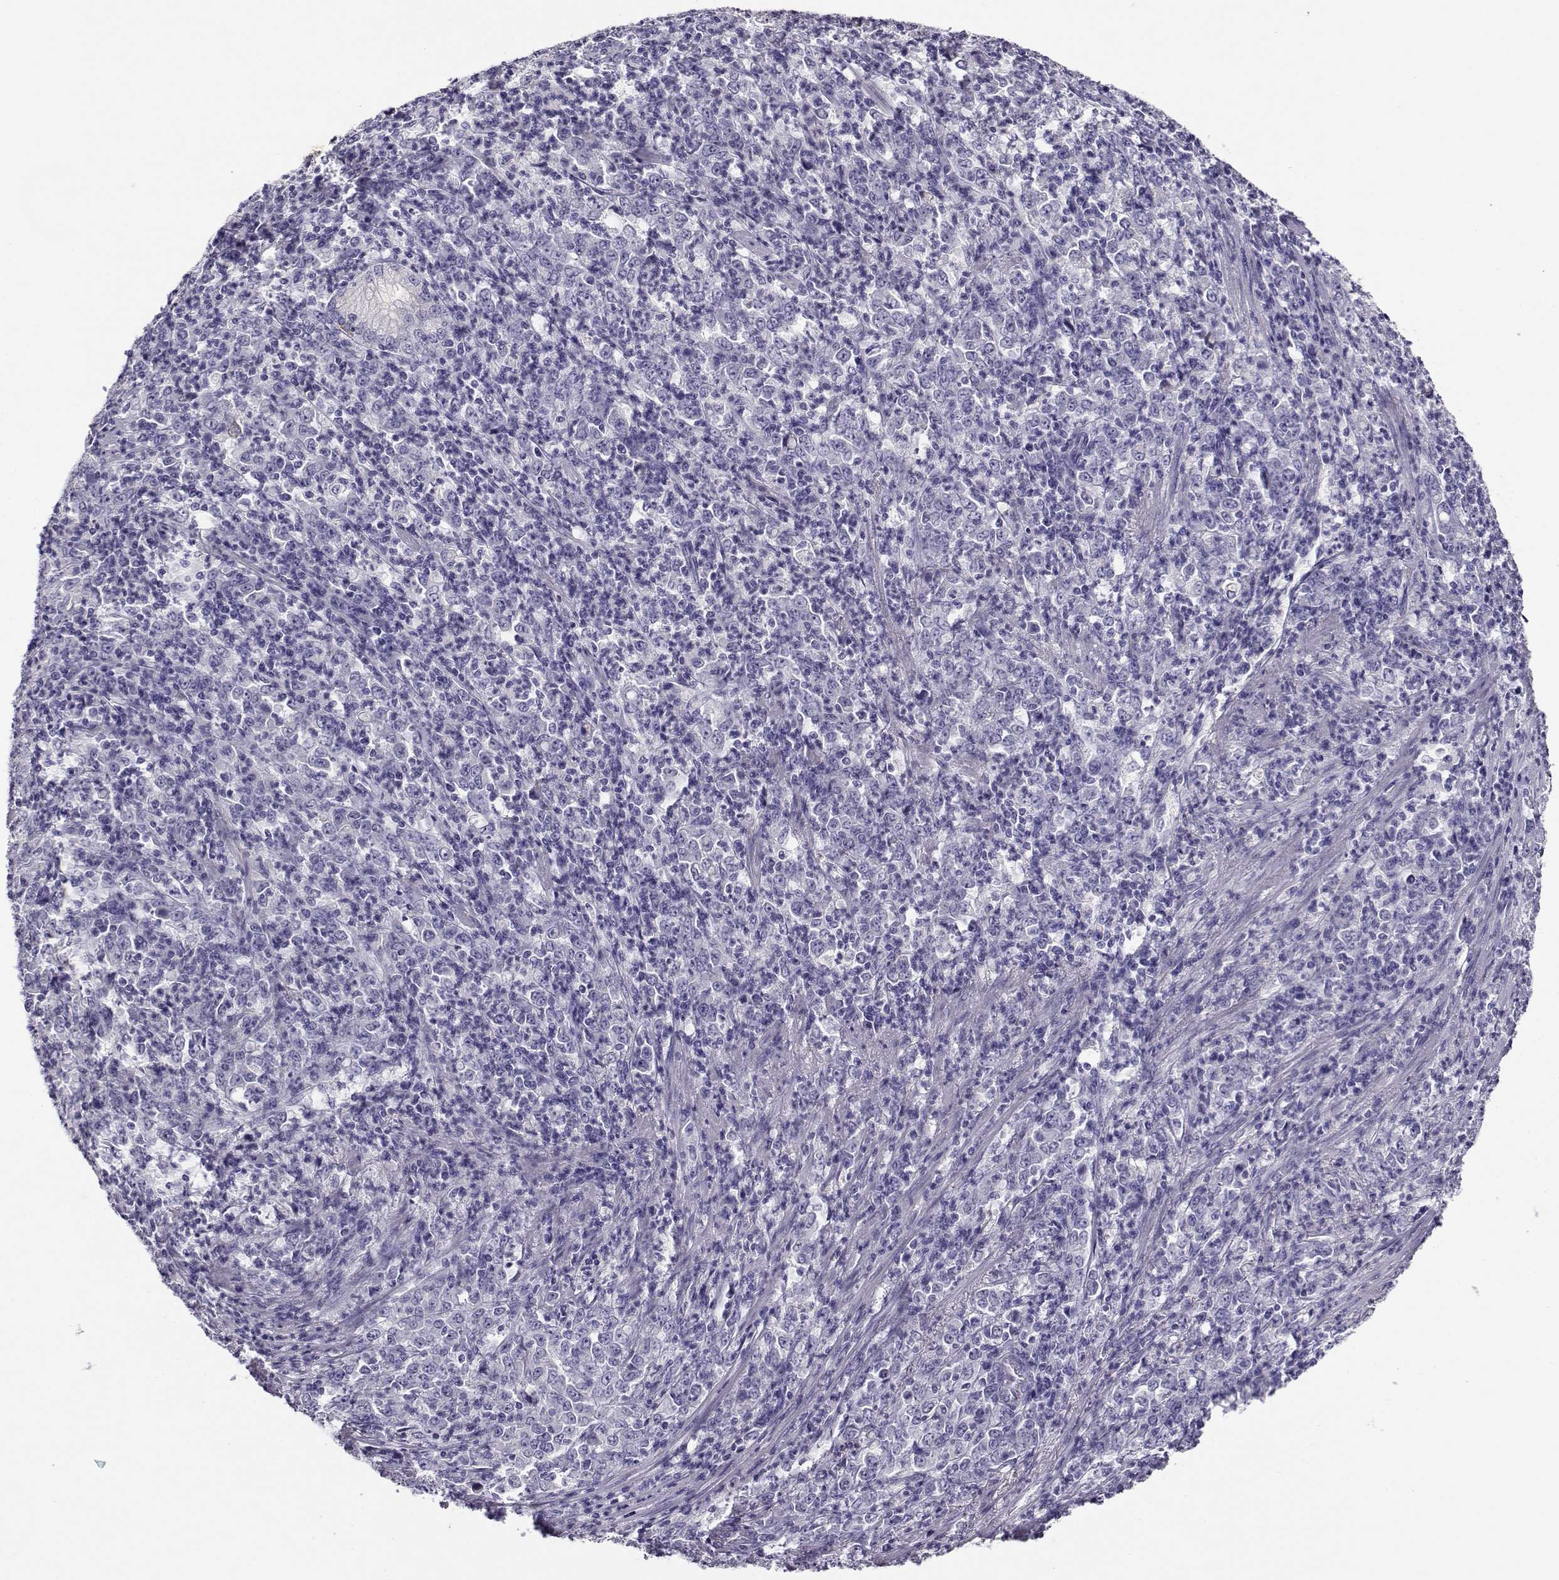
{"staining": {"intensity": "negative", "quantity": "none", "location": "none"}, "tissue": "stomach cancer", "cell_type": "Tumor cells", "image_type": "cancer", "snomed": [{"axis": "morphology", "description": "Adenocarcinoma, NOS"}, {"axis": "topography", "description": "Stomach, lower"}], "caption": "IHC histopathology image of neoplastic tissue: stomach adenocarcinoma stained with DAB reveals no significant protein positivity in tumor cells.", "gene": "RHOXF2", "patient": {"sex": "female", "age": 71}}